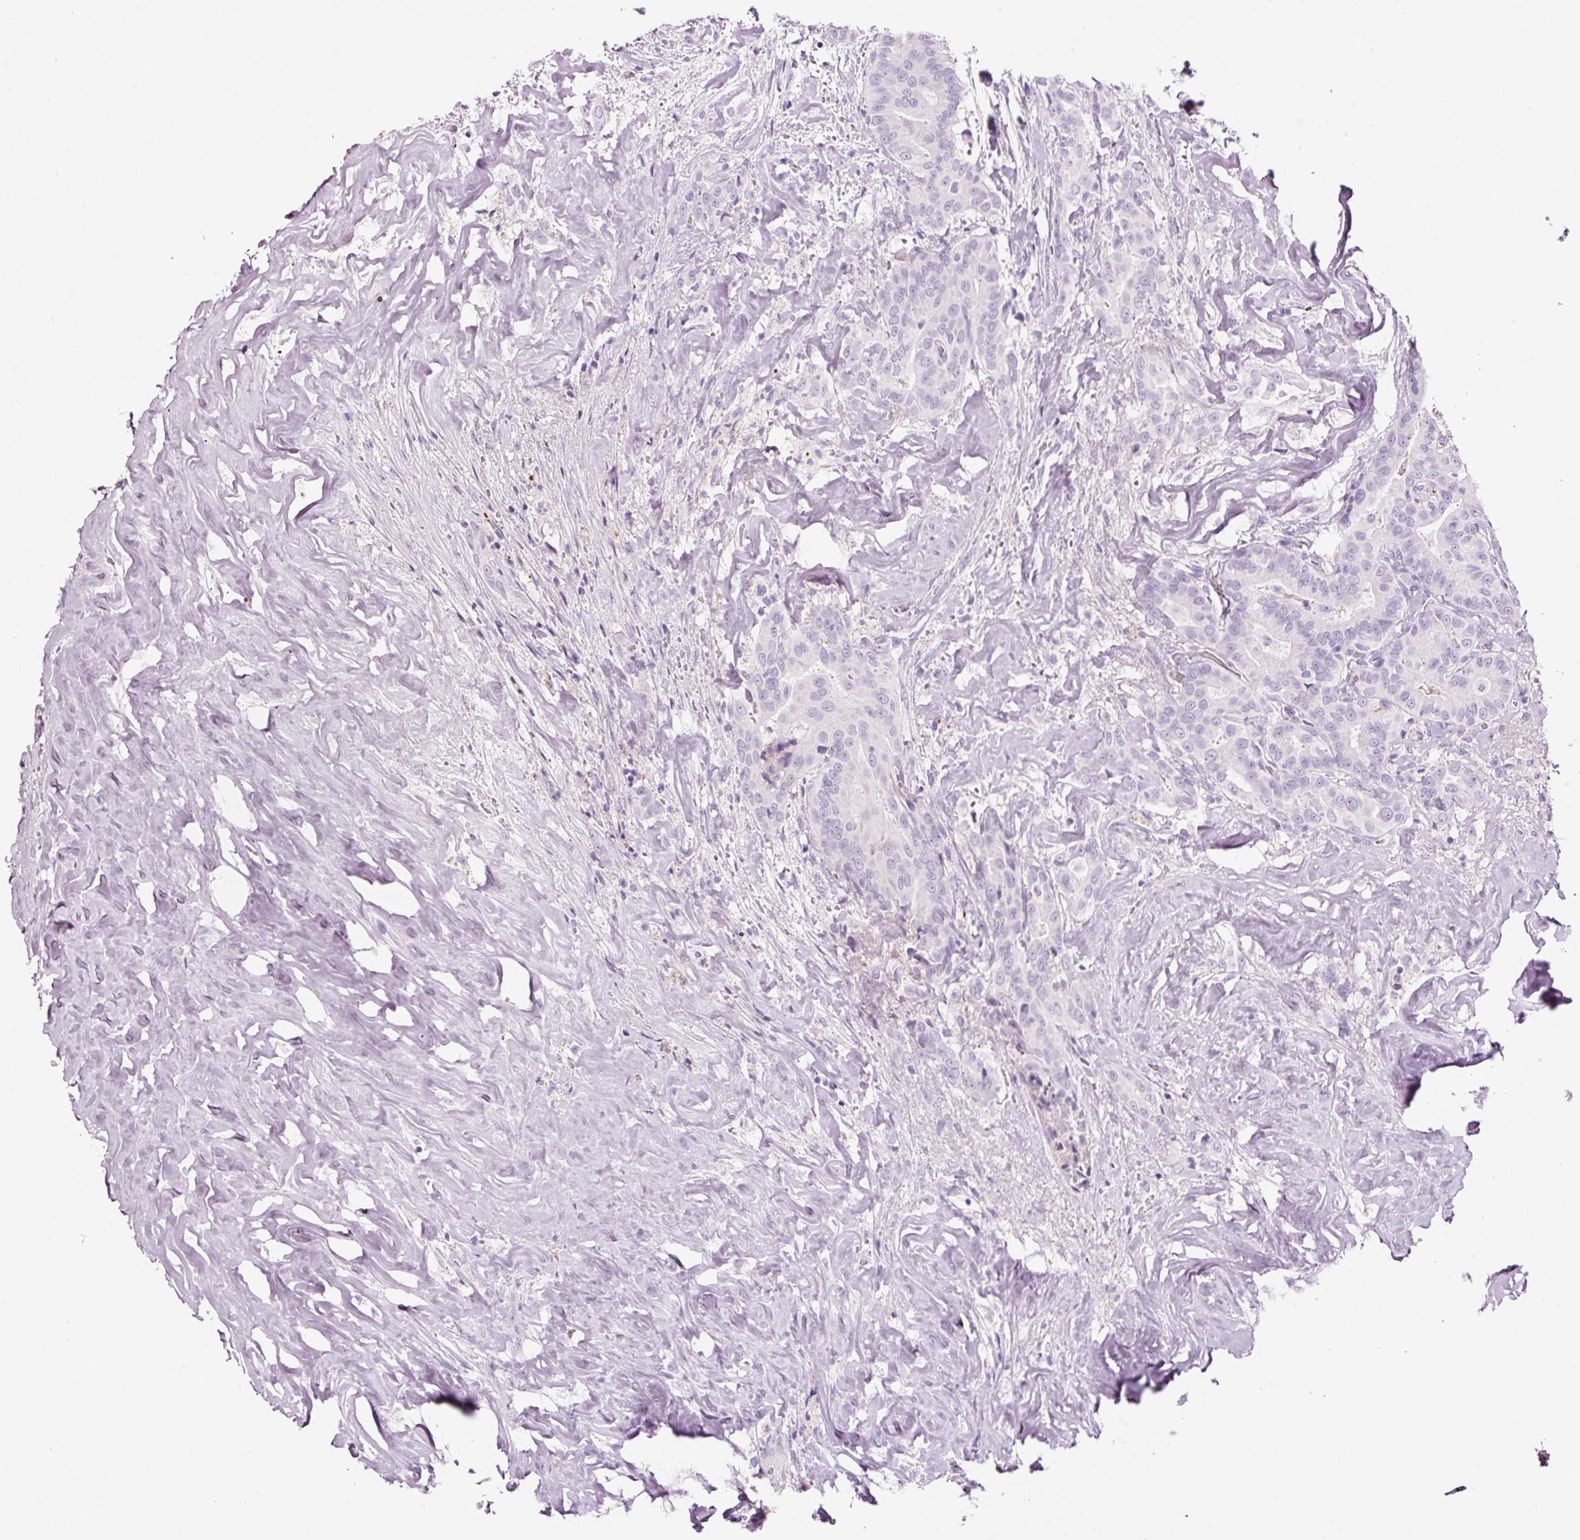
{"staining": {"intensity": "negative", "quantity": "none", "location": "none"}, "tissue": "thyroid cancer", "cell_type": "Tumor cells", "image_type": "cancer", "snomed": [{"axis": "morphology", "description": "Papillary adenocarcinoma, NOS"}, {"axis": "topography", "description": "Thyroid gland"}], "caption": "DAB immunohistochemical staining of human thyroid cancer displays no significant staining in tumor cells.", "gene": "KLF1", "patient": {"sex": "male", "age": 61}}